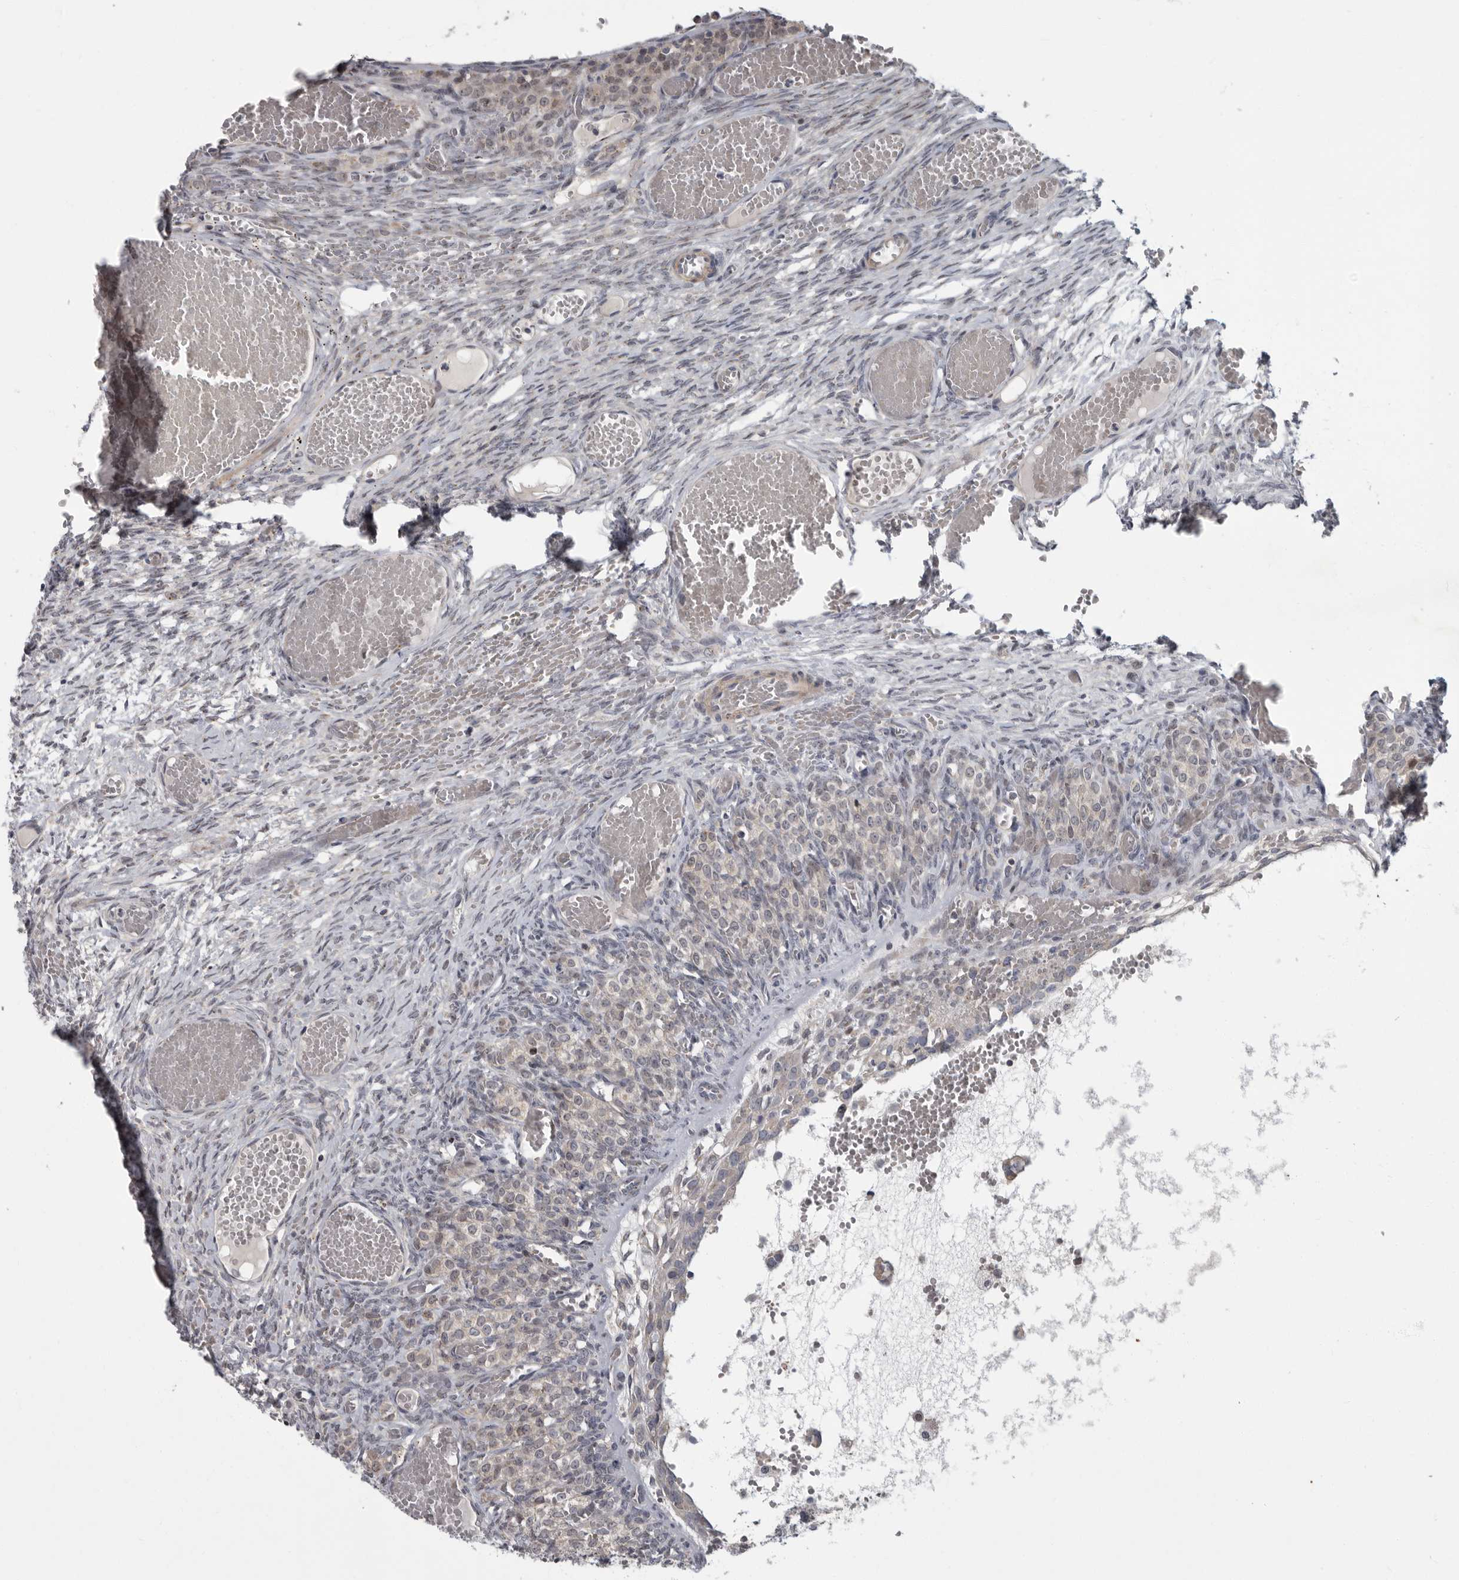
{"staining": {"intensity": "negative", "quantity": "none", "location": "none"}, "tissue": "ovary", "cell_type": "Ovarian stroma cells", "image_type": "normal", "snomed": [{"axis": "morphology", "description": "Adenocarcinoma, NOS"}, {"axis": "topography", "description": "Endometrium"}], "caption": "DAB immunohistochemical staining of benign ovary reveals no significant staining in ovarian stroma cells. (Brightfield microscopy of DAB IHC at high magnification).", "gene": "PDE7A", "patient": {"sex": "female", "age": 32}}